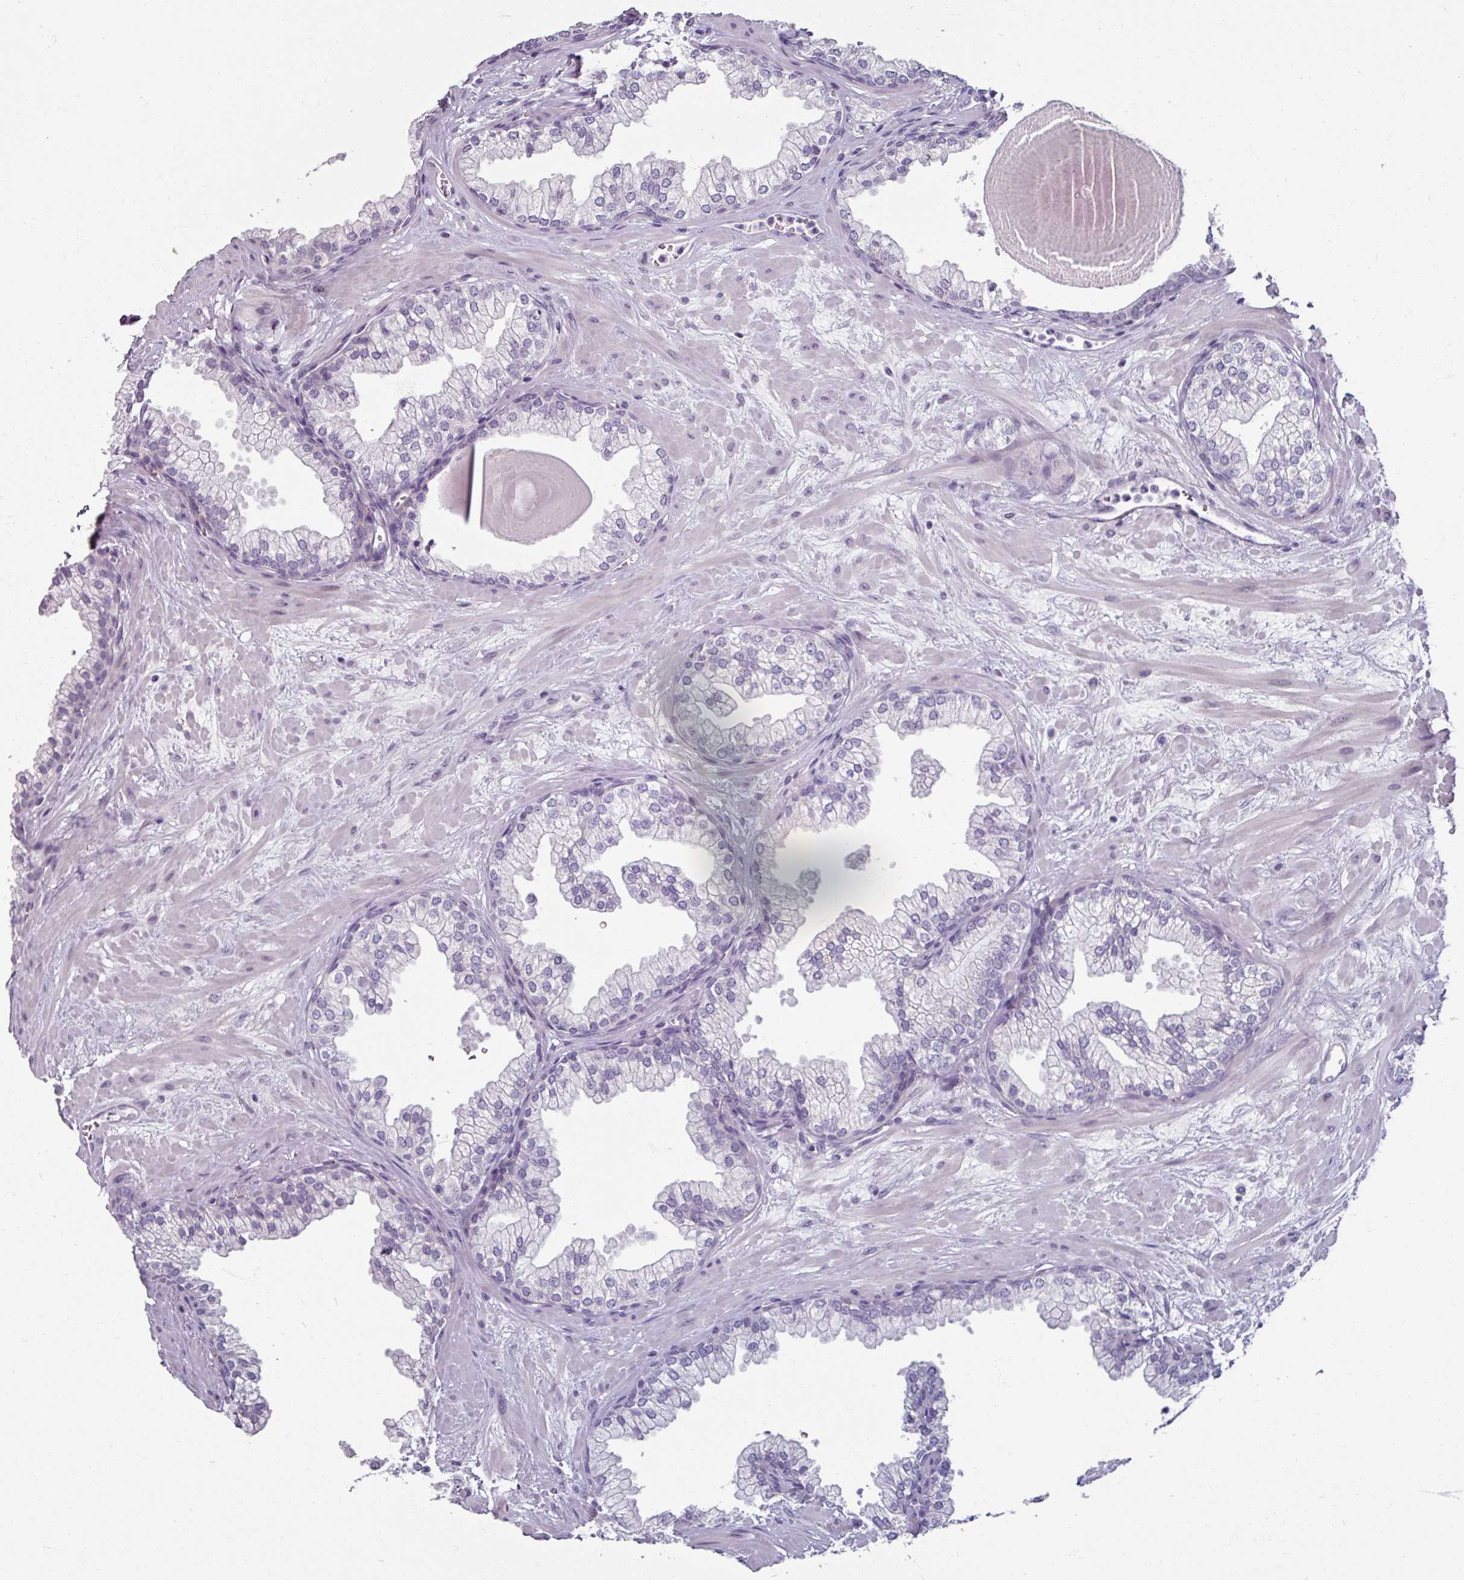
{"staining": {"intensity": "negative", "quantity": "none", "location": "none"}, "tissue": "prostate", "cell_type": "Glandular cells", "image_type": "normal", "snomed": [{"axis": "morphology", "description": "Normal tissue, NOS"}, {"axis": "topography", "description": "Prostate"}, {"axis": "topography", "description": "Peripheral nerve tissue"}], "caption": "Glandular cells are negative for protein expression in unremarkable human prostate. (DAB IHC, high magnification).", "gene": "SMIM11", "patient": {"sex": "male", "age": 61}}